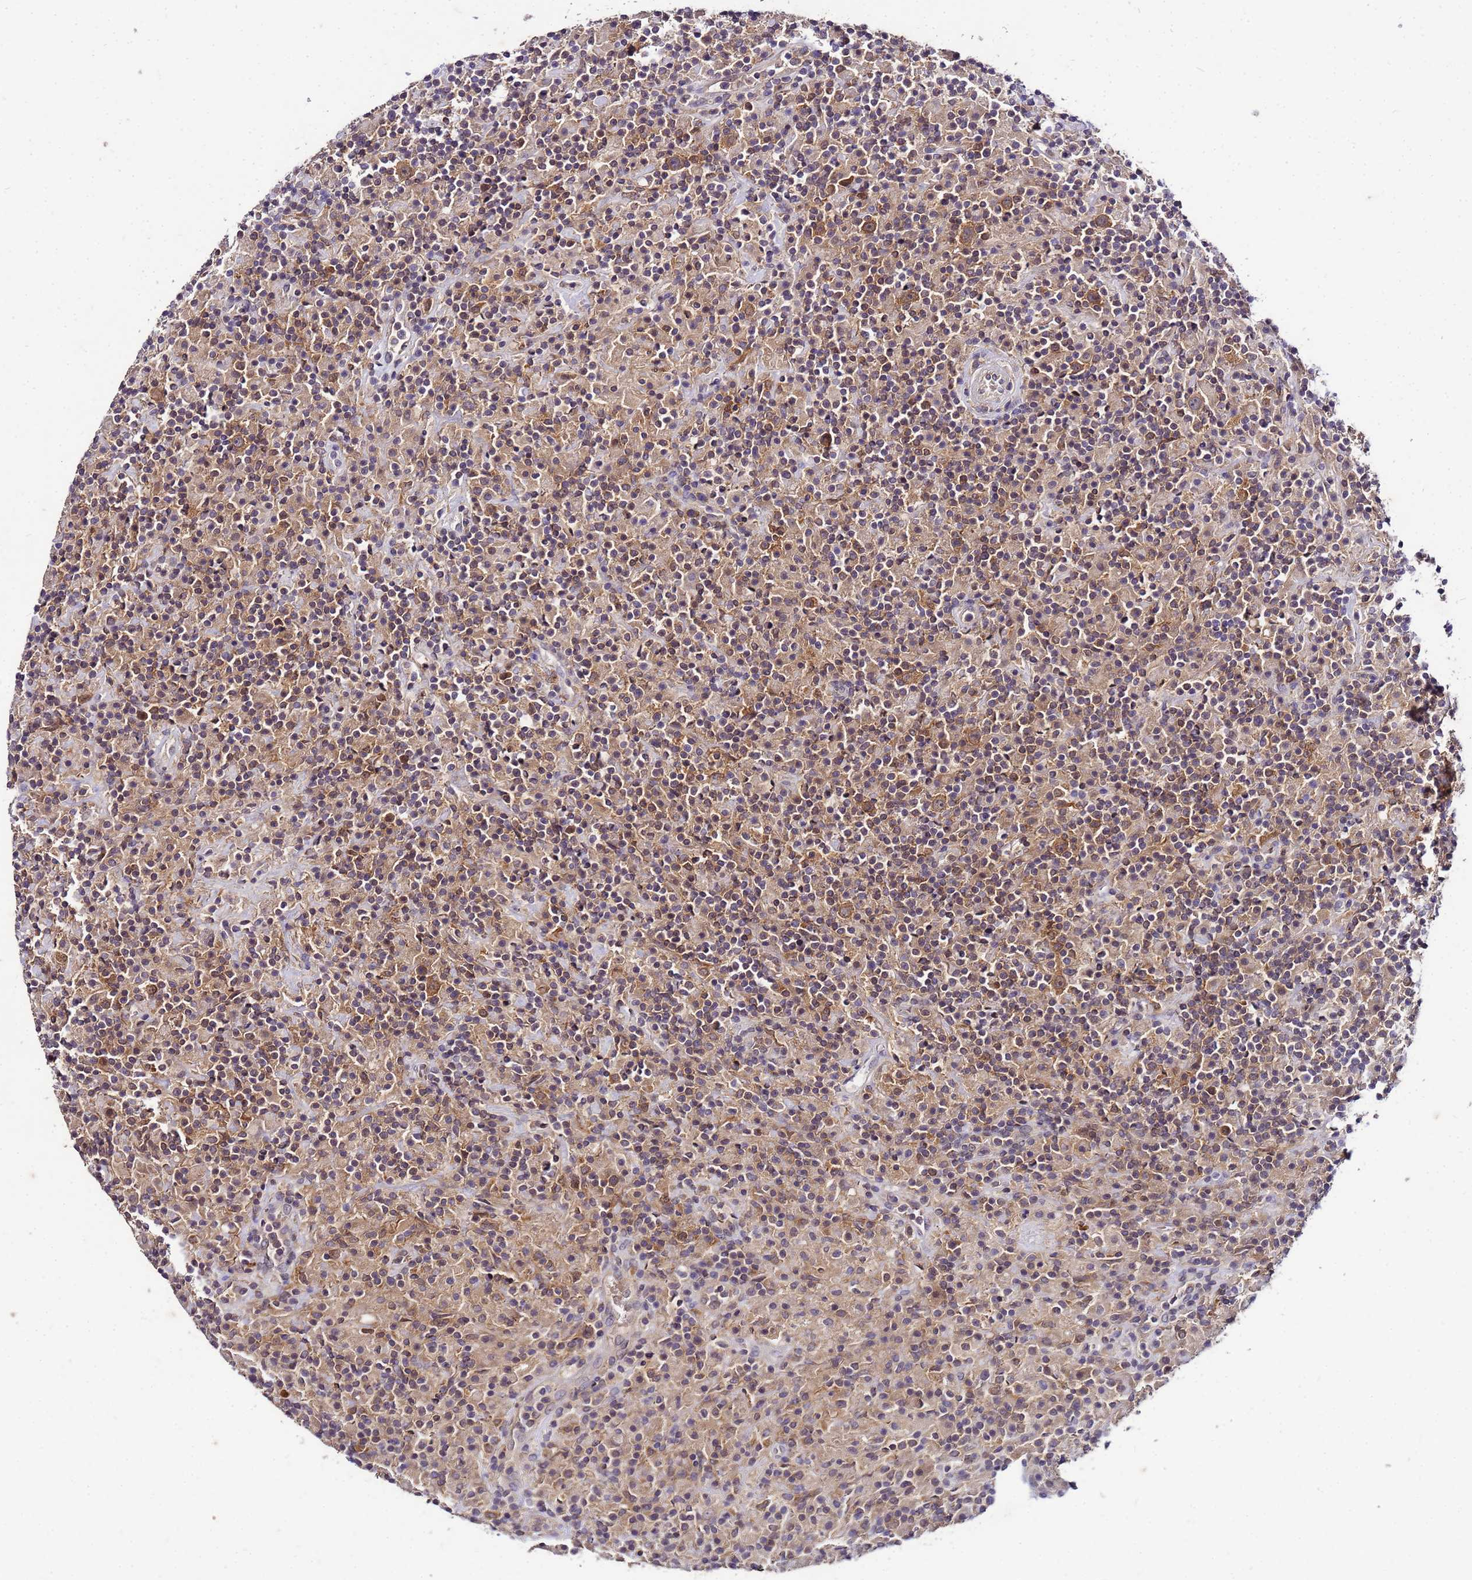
{"staining": {"intensity": "moderate", "quantity": ">75%", "location": "cytoplasmic/membranous"}, "tissue": "lymphoma", "cell_type": "Tumor cells", "image_type": "cancer", "snomed": [{"axis": "morphology", "description": "Hodgkin's disease, NOS"}, {"axis": "topography", "description": "Lymph node"}], "caption": "The histopathology image reveals staining of lymphoma, revealing moderate cytoplasmic/membranous protein expression (brown color) within tumor cells. The staining was performed using DAB (3,3'-diaminobenzidine) to visualize the protein expression in brown, while the nuclei were stained in blue with hematoxylin (Magnification: 20x).", "gene": "GSPT2", "patient": {"sex": "male", "age": 70}}